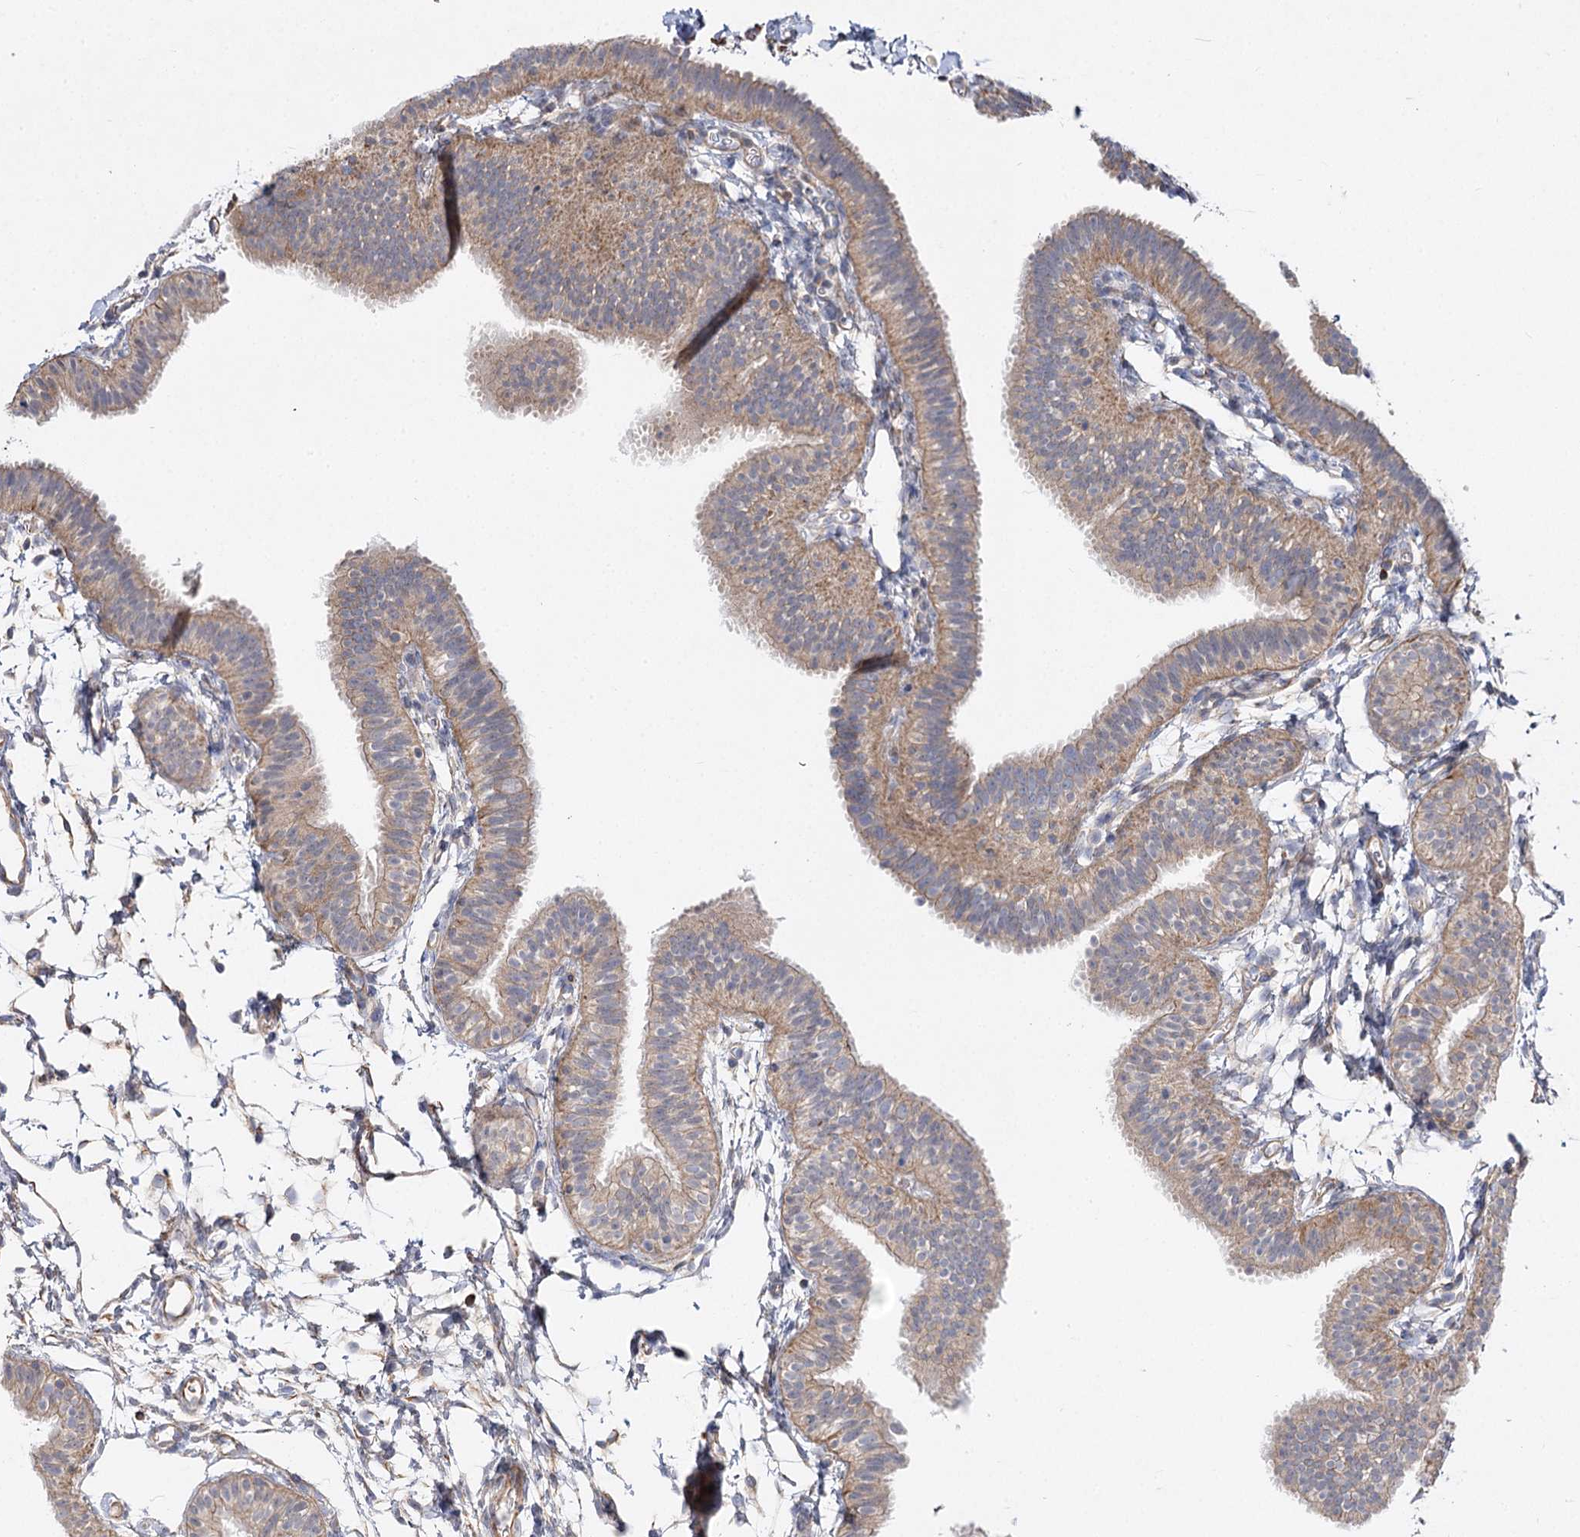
{"staining": {"intensity": "moderate", "quantity": ">75%", "location": "cytoplasmic/membranous"}, "tissue": "fallopian tube", "cell_type": "Glandular cells", "image_type": "normal", "snomed": [{"axis": "morphology", "description": "Normal tissue, NOS"}, {"axis": "topography", "description": "Fallopian tube"}], "caption": "About >75% of glandular cells in benign fallopian tube show moderate cytoplasmic/membranous protein staining as visualized by brown immunohistochemical staining.", "gene": "KIAA0825", "patient": {"sex": "female", "age": 35}}